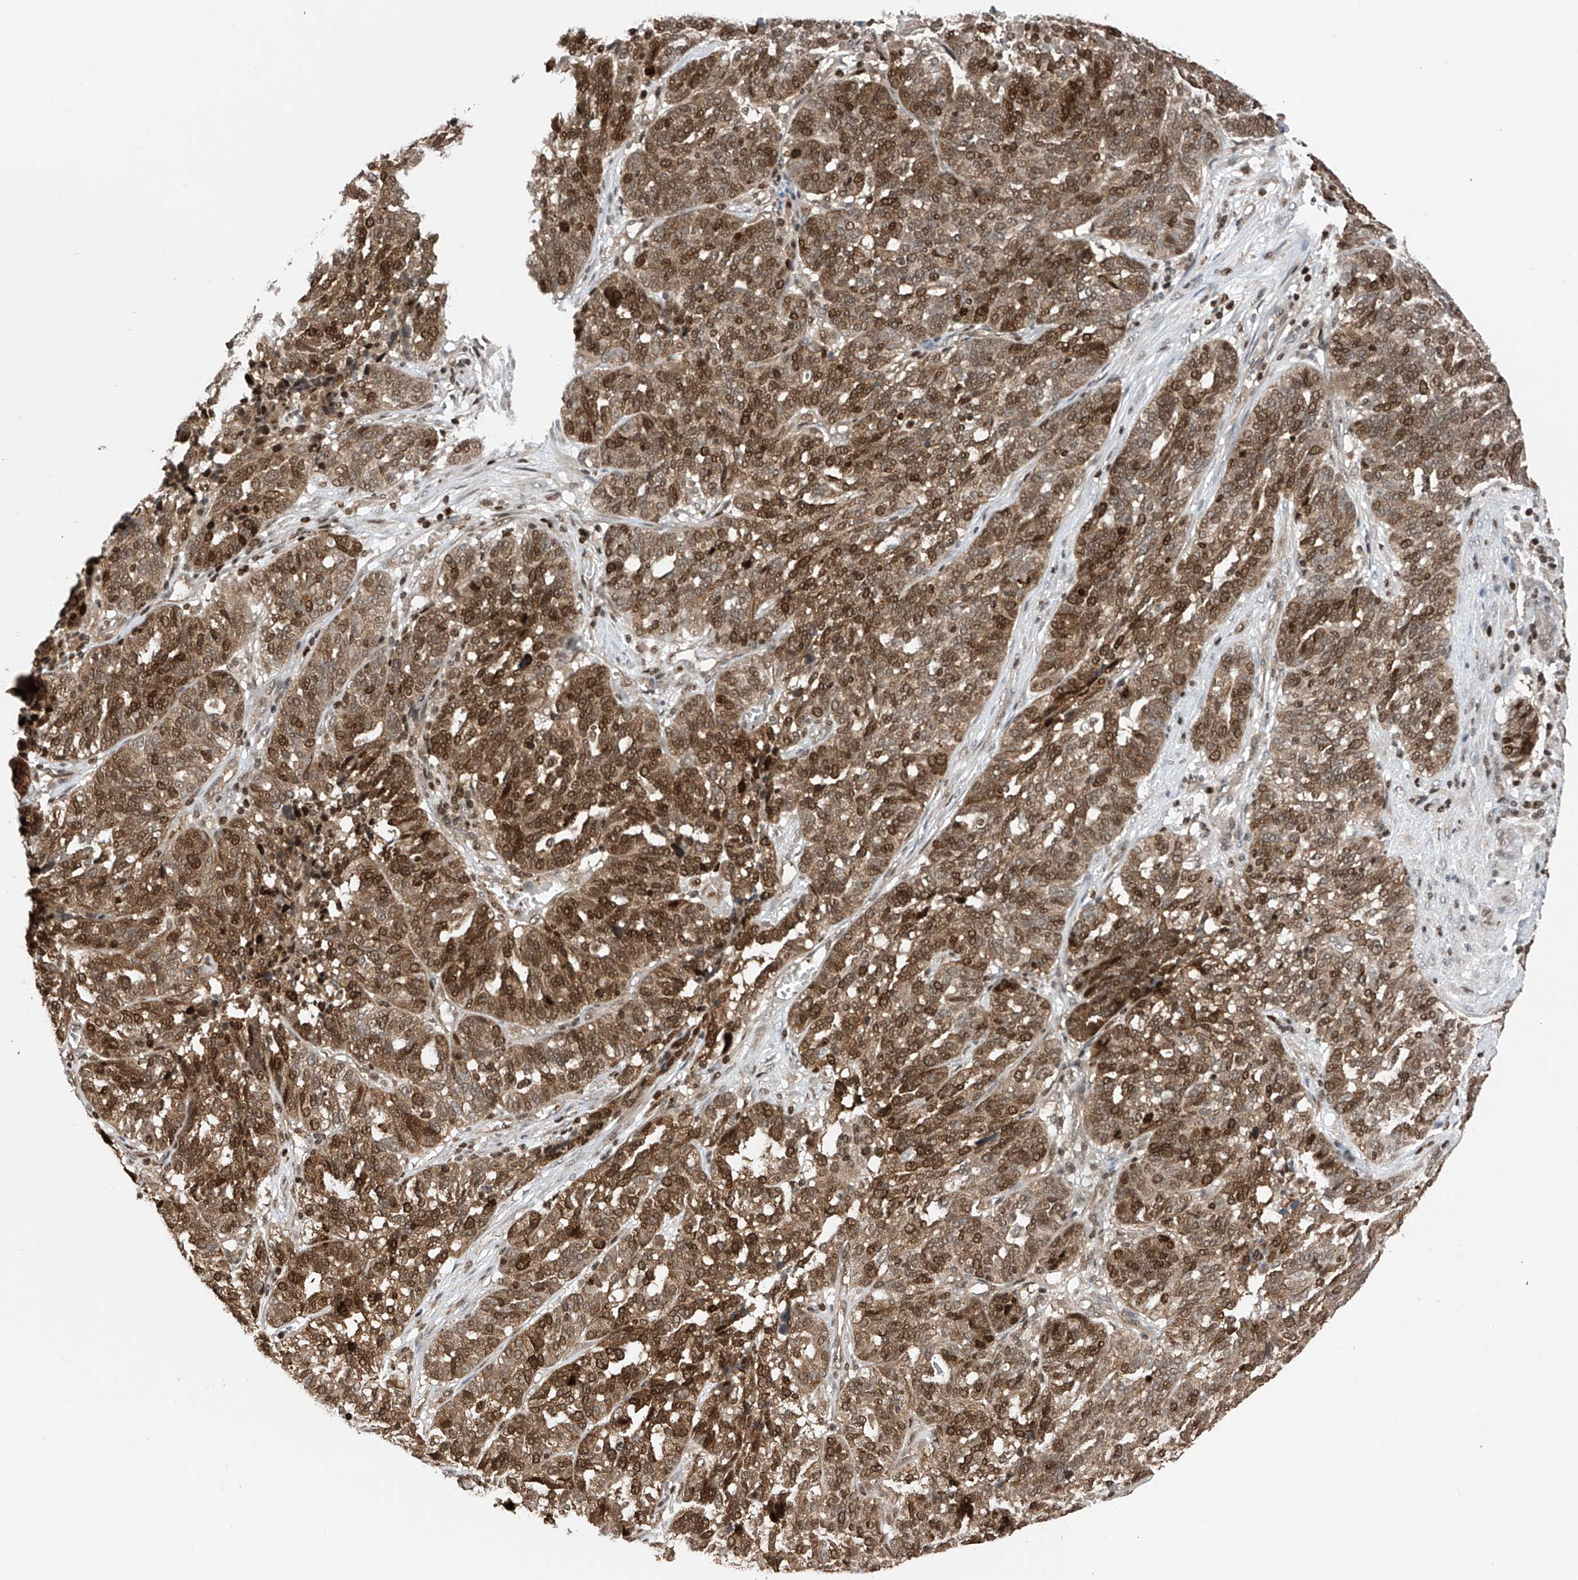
{"staining": {"intensity": "strong", "quantity": "25%-75%", "location": "cytoplasmic/membranous,nuclear"}, "tissue": "ovarian cancer", "cell_type": "Tumor cells", "image_type": "cancer", "snomed": [{"axis": "morphology", "description": "Cystadenocarcinoma, serous, NOS"}, {"axis": "topography", "description": "Ovary"}], "caption": "Human ovarian cancer (serous cystadenocarcinoma) stained with a protein marker exhibits strong staining in tumor cells.", "gene": "DNAJC9", "patient": {"sex": "female", "age": 59}}